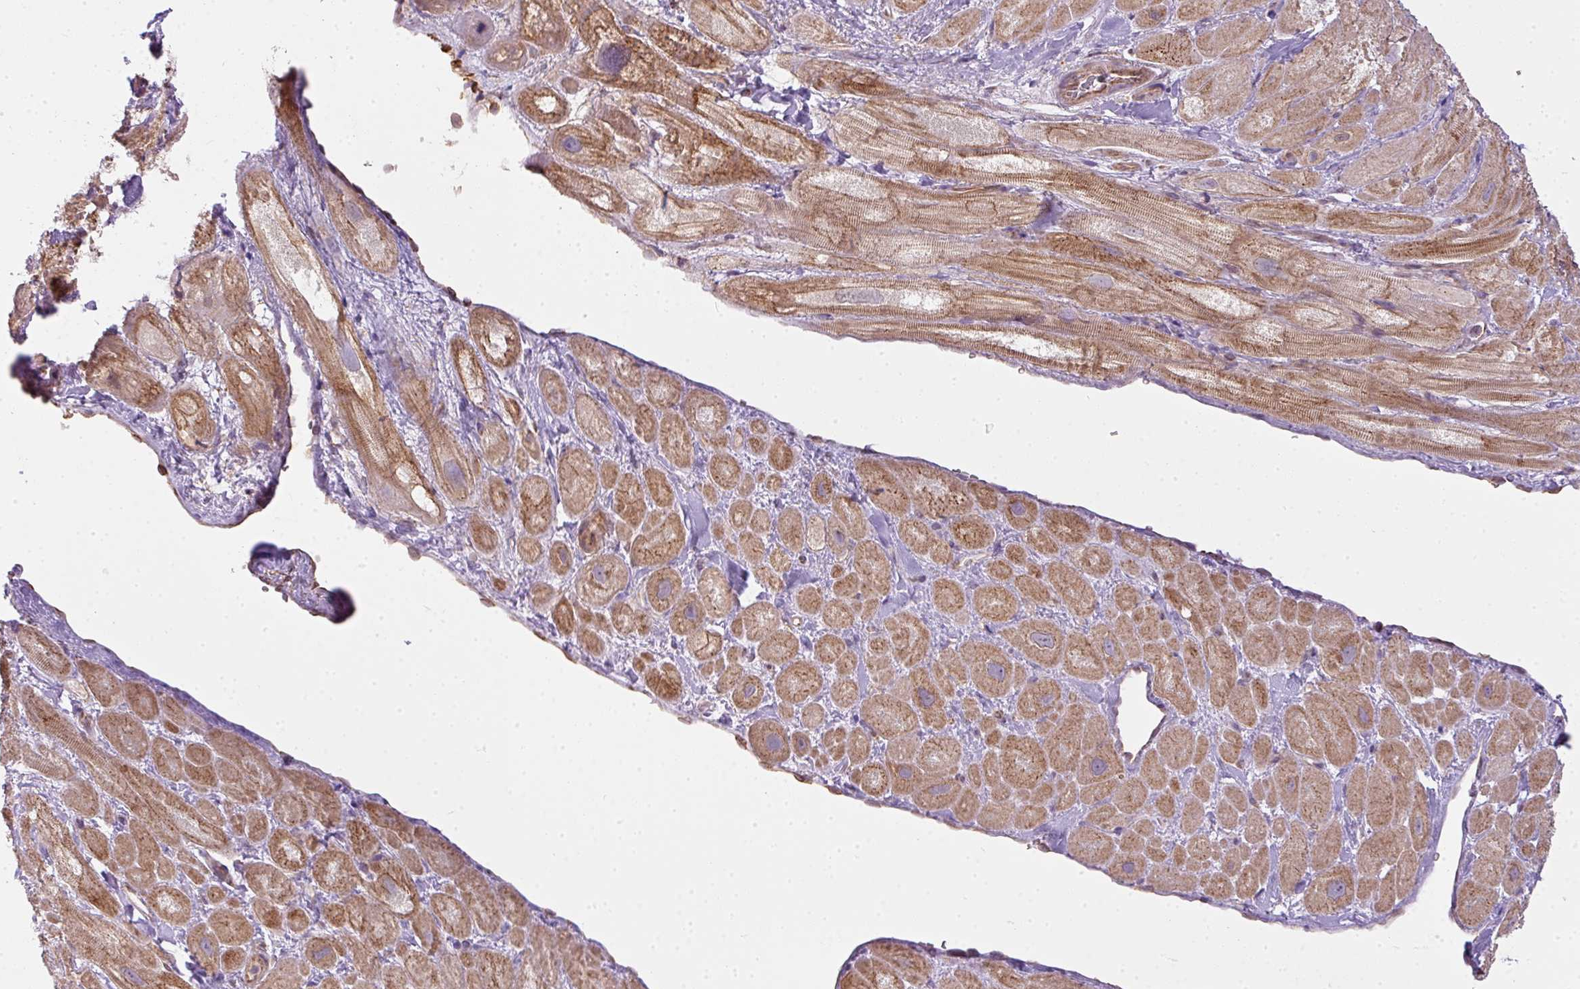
{"staining": {"intensity": "moderate", "quantity": ">75%", "location": "cytoplasmic/membranous"}, "tissue": "heart muscle", "cell_type": "Cardiomyocytes", "image_type": "normal", "snomed": [{"axis": "morphology", "description": "Normal tissue, NOS"}, {"axis": "topography", "description": "Heart"}], "caption": "Moderate cytoplasmic/membranous staining is seen in approximately >75% of cardiomyocytes in normal heart muscle.", "gene": "COX18", "patient": {"sex": "male", "age": 49}}